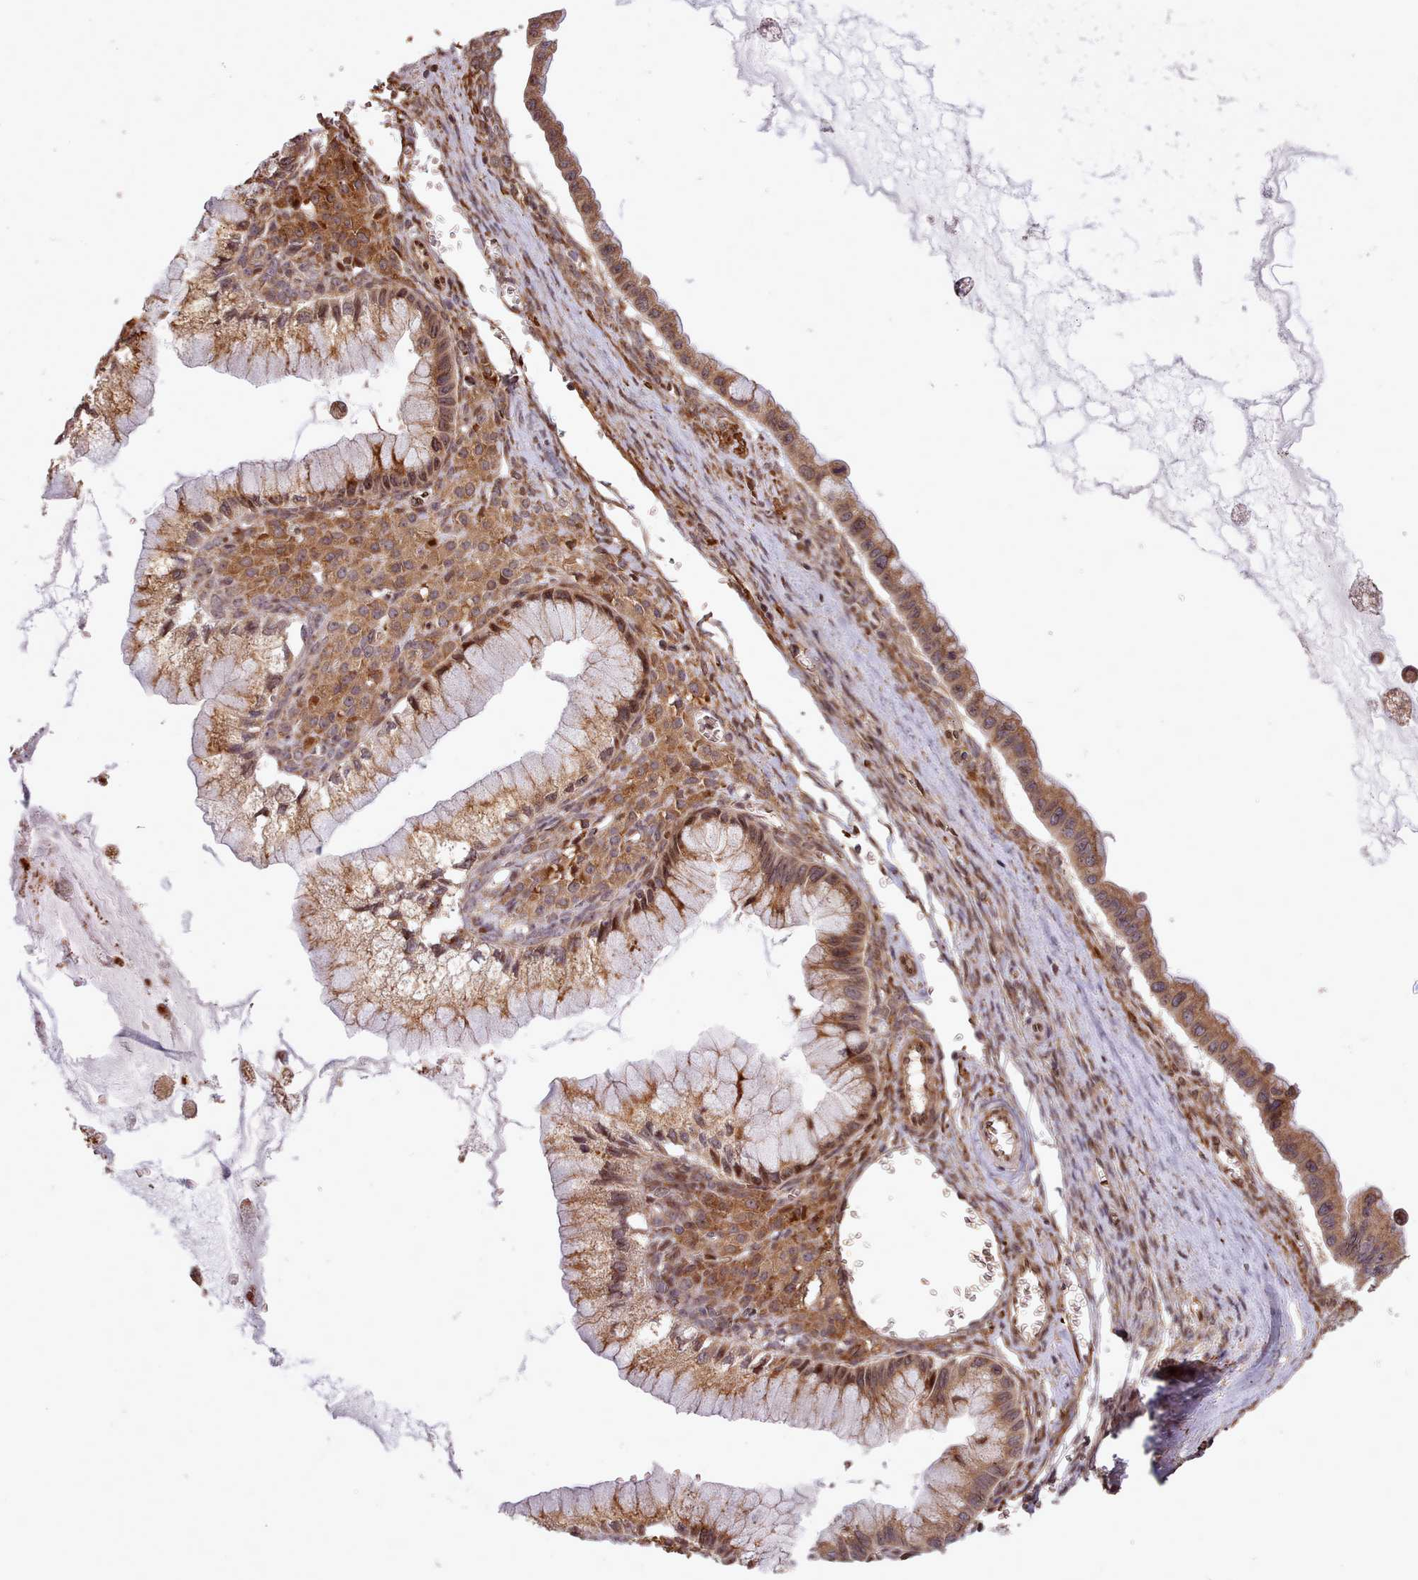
{"staining": {"intensity": "moderate", "quantity": ">75%", "location": "cytoplasmic/membranous,nuclear"}, "tissue": "ovarian cancer", "cell_type": "Tumor cells", "image_type": "cancer", "snomed": [{"axis": "morphology", "description": "Cystadenocarcinoma, mucinous, NOS"}, {"axis": "topography", "description": "Ovary"}], "caption": "Immunohistochemical staining of mucinous cystadenocarcinoma (ovarian) shows moderate cytoplasmic/membranous and nuclear protein staining in approximately >75% of tumor cells.", "gene": "CABP1", "patient": {"sex": "female", "age": 59}}